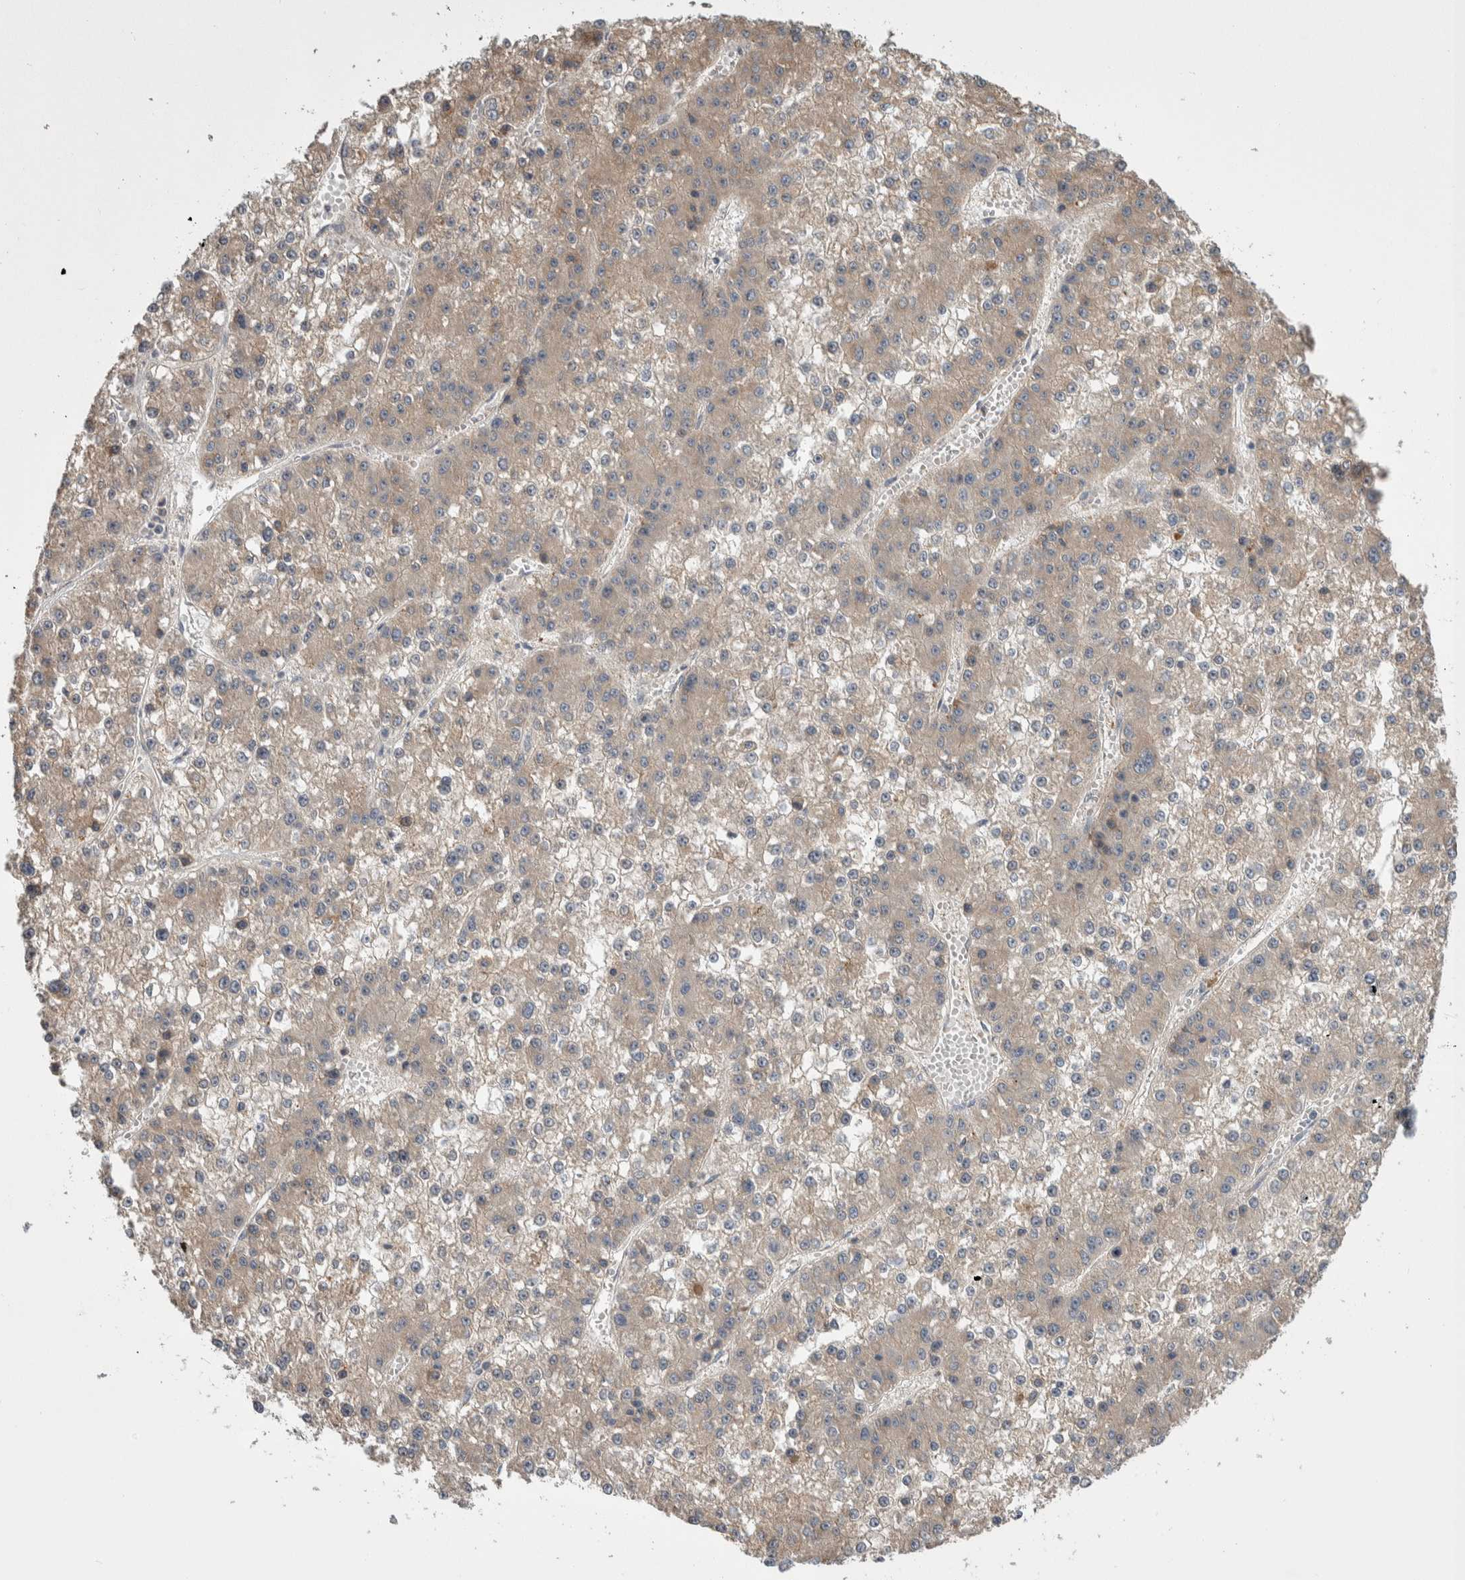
{"staining": {"intensity": "weak", "quantity": "<25%", "location": "cytoplasmic/membranous"}, "tissue": "liver cancer", "cell_type": "Tumor cells", "image_type": "cancer", "snomed": [{"axis": "morphology", "description": "Carcinoma, Hepatocellular, NOS"}, {"axis": "topography", "description": "Liver"}], "caption": "High power microscopy photomicrograph of an immunohistochemistry image of liver hepatocellular carcinoma, revealing no significant positivity in tumor cells.", "gene": "PRDM4", "patient": {"sex": "female", "age": 73}}